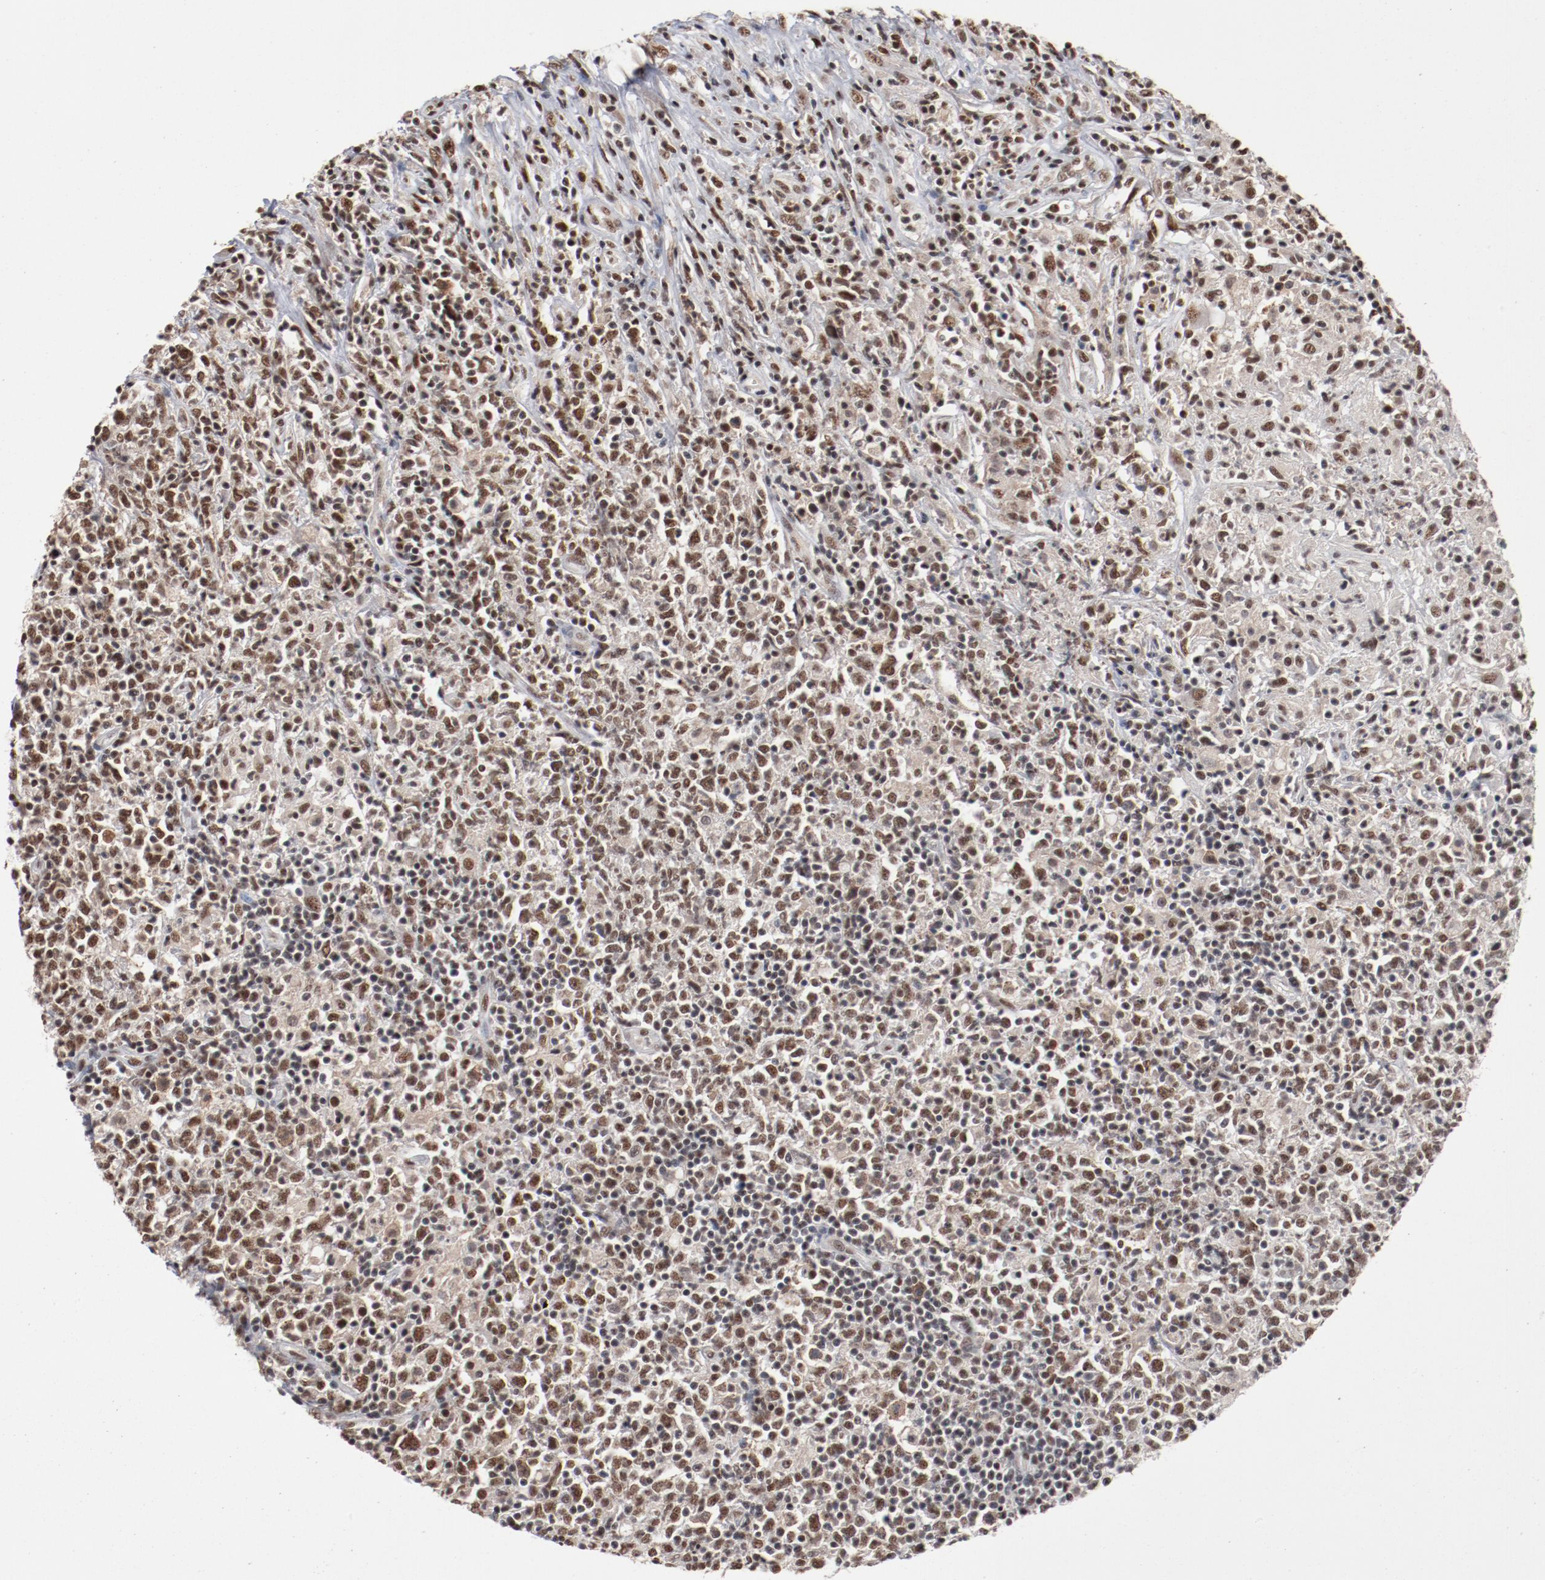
{"staining": {"intensity": "moderate", "quantity": ">75%", "location": "nuclear"}, "tissue": "lymphoma", "cell_type": "Tumor cells", "image_type": "cancer", "snomed": [{"axis": "morphology", "description": "Malignant lymphoma, non-Hodgkin's type, High grade"}, {"axis": "topography", "description": "Lymph node"}], "caption": "This is an image of IHC staining of lymphoma, which shows moderate staining in the nuclear of tumor cells.", "gene": "BUB3", "patient": {"sex": "female", "age": 84}}